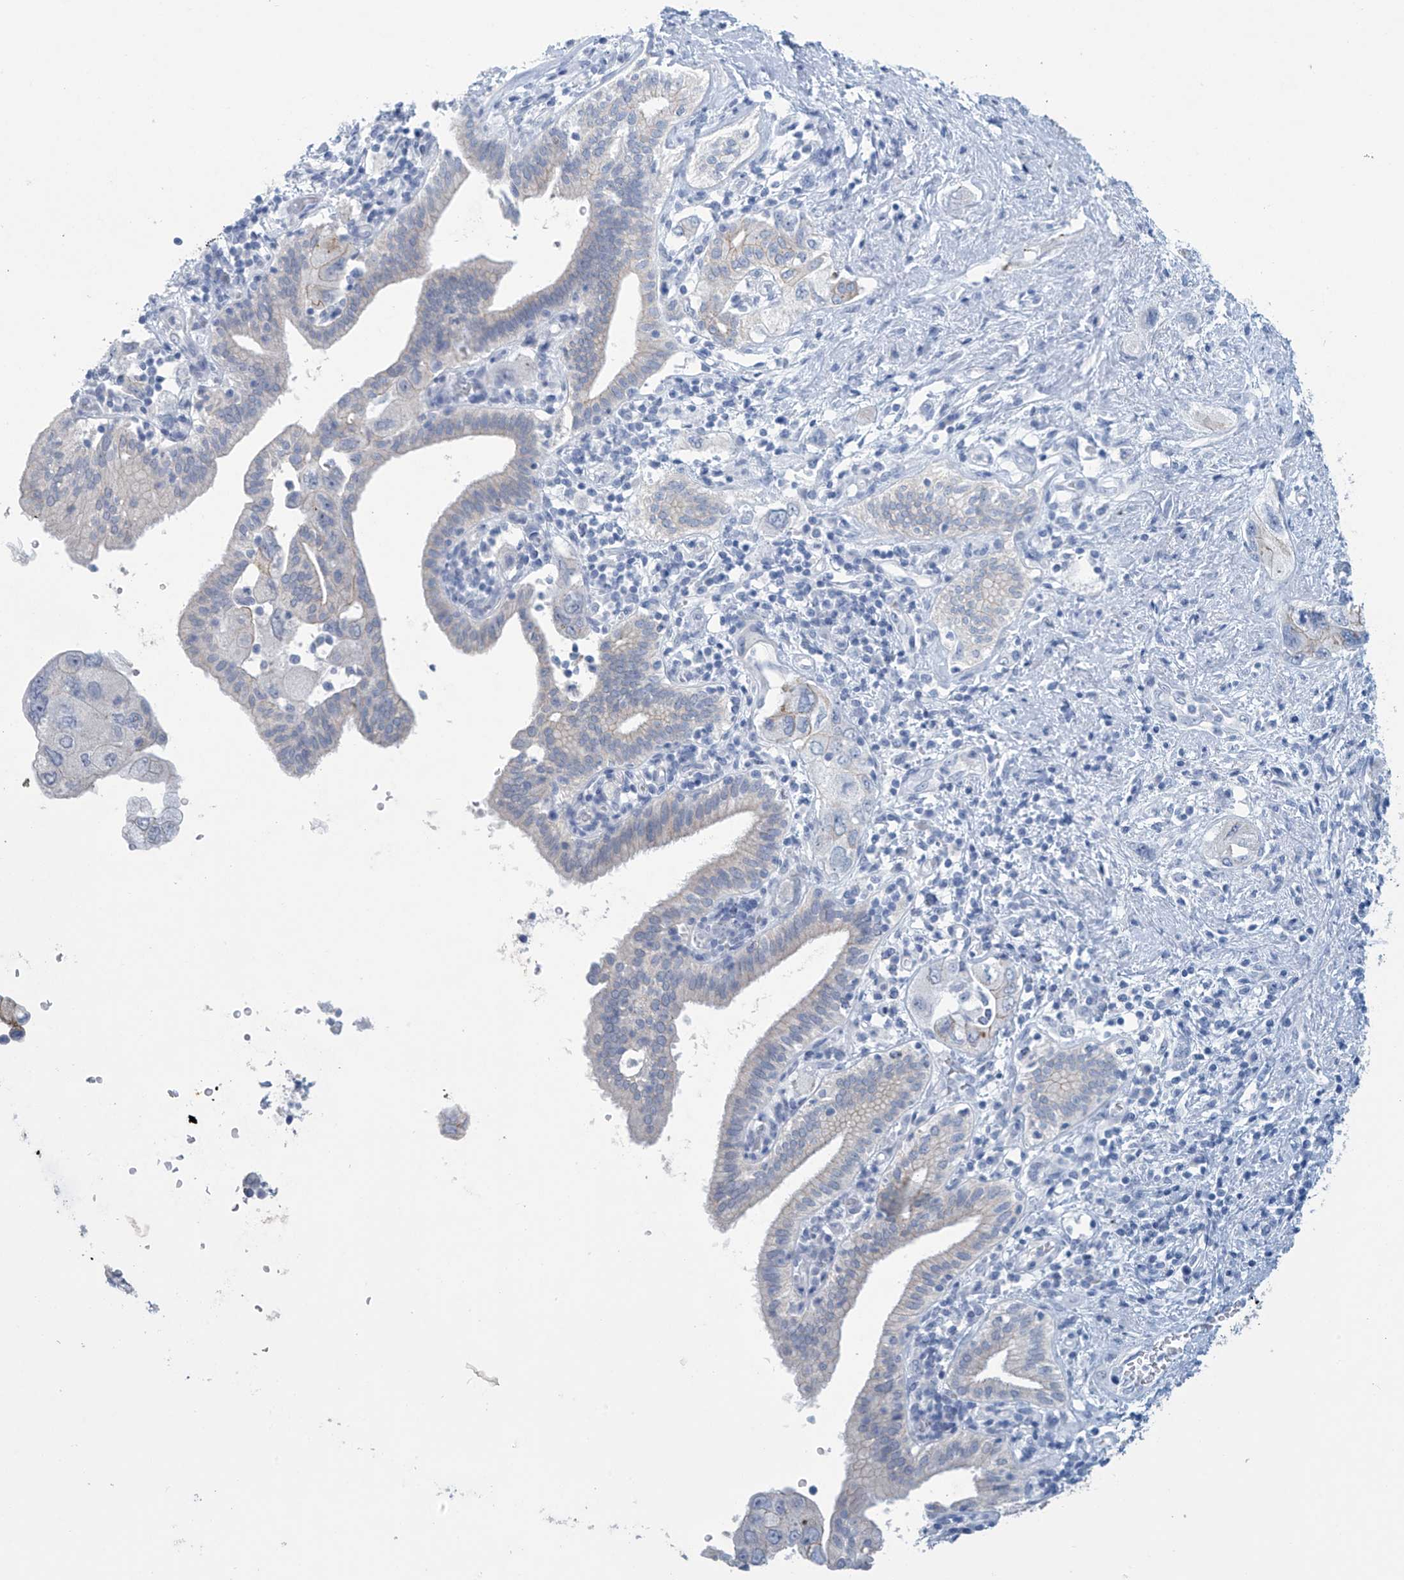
{"staining": {"intensity": "negative", "quantity": "none", "location": "none"}, "tissue": "pancreatic cancer", "cell_type": "Tumor cells", "image_type": "cancer", "snomed": [{"axis": "morphology", "description": "Adenocarcinoma, NOS"}, {"axis": "topography", "description": "Pancreas"}], "caption": "Immunohistochemistry histopathology image of pancreatic cancer (adenocarcinoma) stained for a protein (brown), which reveals no expression in tumor cells.", "gene": "DSP", "patient": {"sex": "female", "age": 73}}